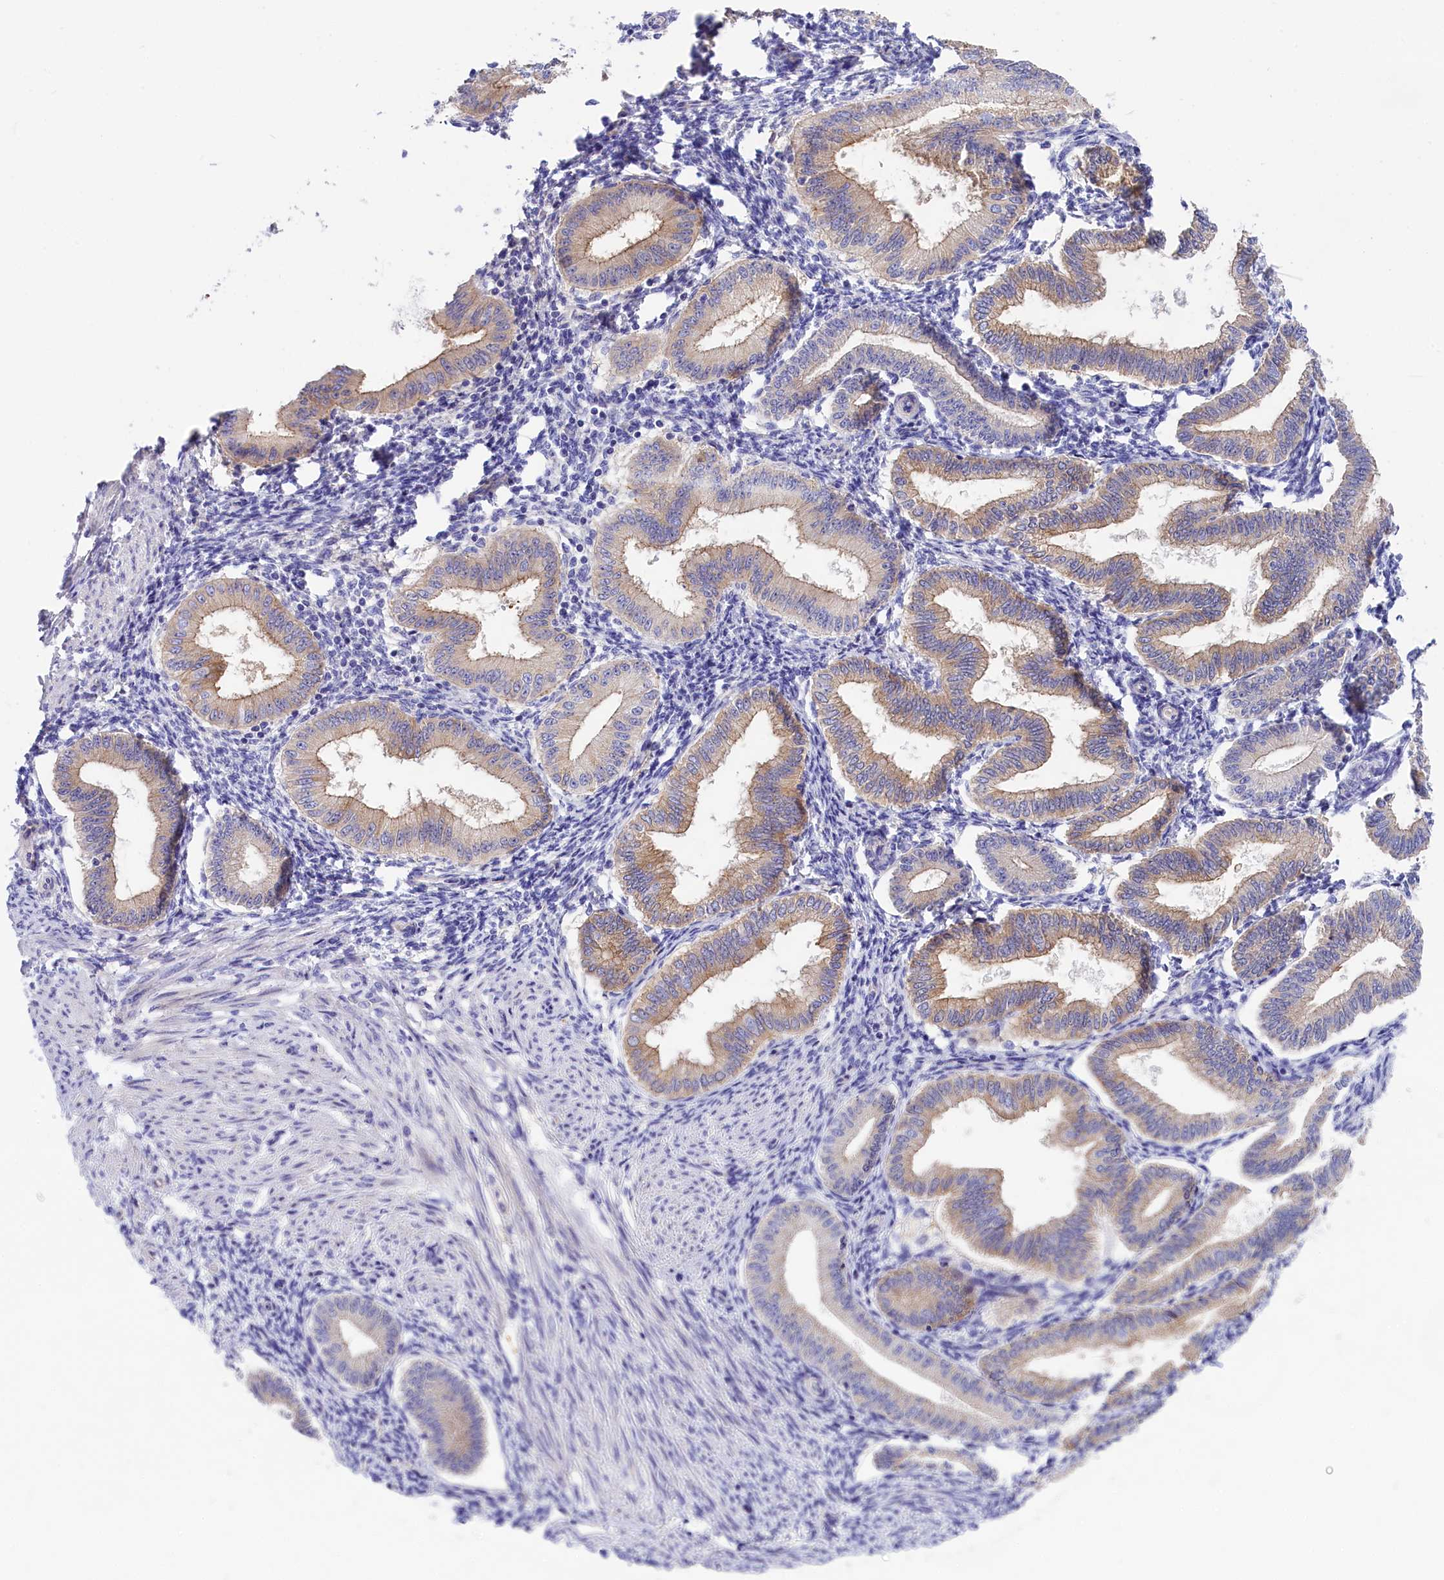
{"staining": {"intensity": "negative", "quantity": "none", "location": "none"}, "tissue": "endometrium", "cell_type": "Cells in endometrial stroma", "image_type": "normal", "snomed": [{"axis": "morphology", "description": "Normal tissue, NOS"}, {"axis": "topography", "description": "Endometrium"}], "caption": "Cells in endometrial stroma show no significant protein expression in benign endometrium. The staining is performed using DAB (3,3'-diaminobenzidine) brown chromogen with nuclei counter-stained in using hematoxylin.", "gene": "PPP1R13L", "patient": {"sex": "female", "age": 39}}